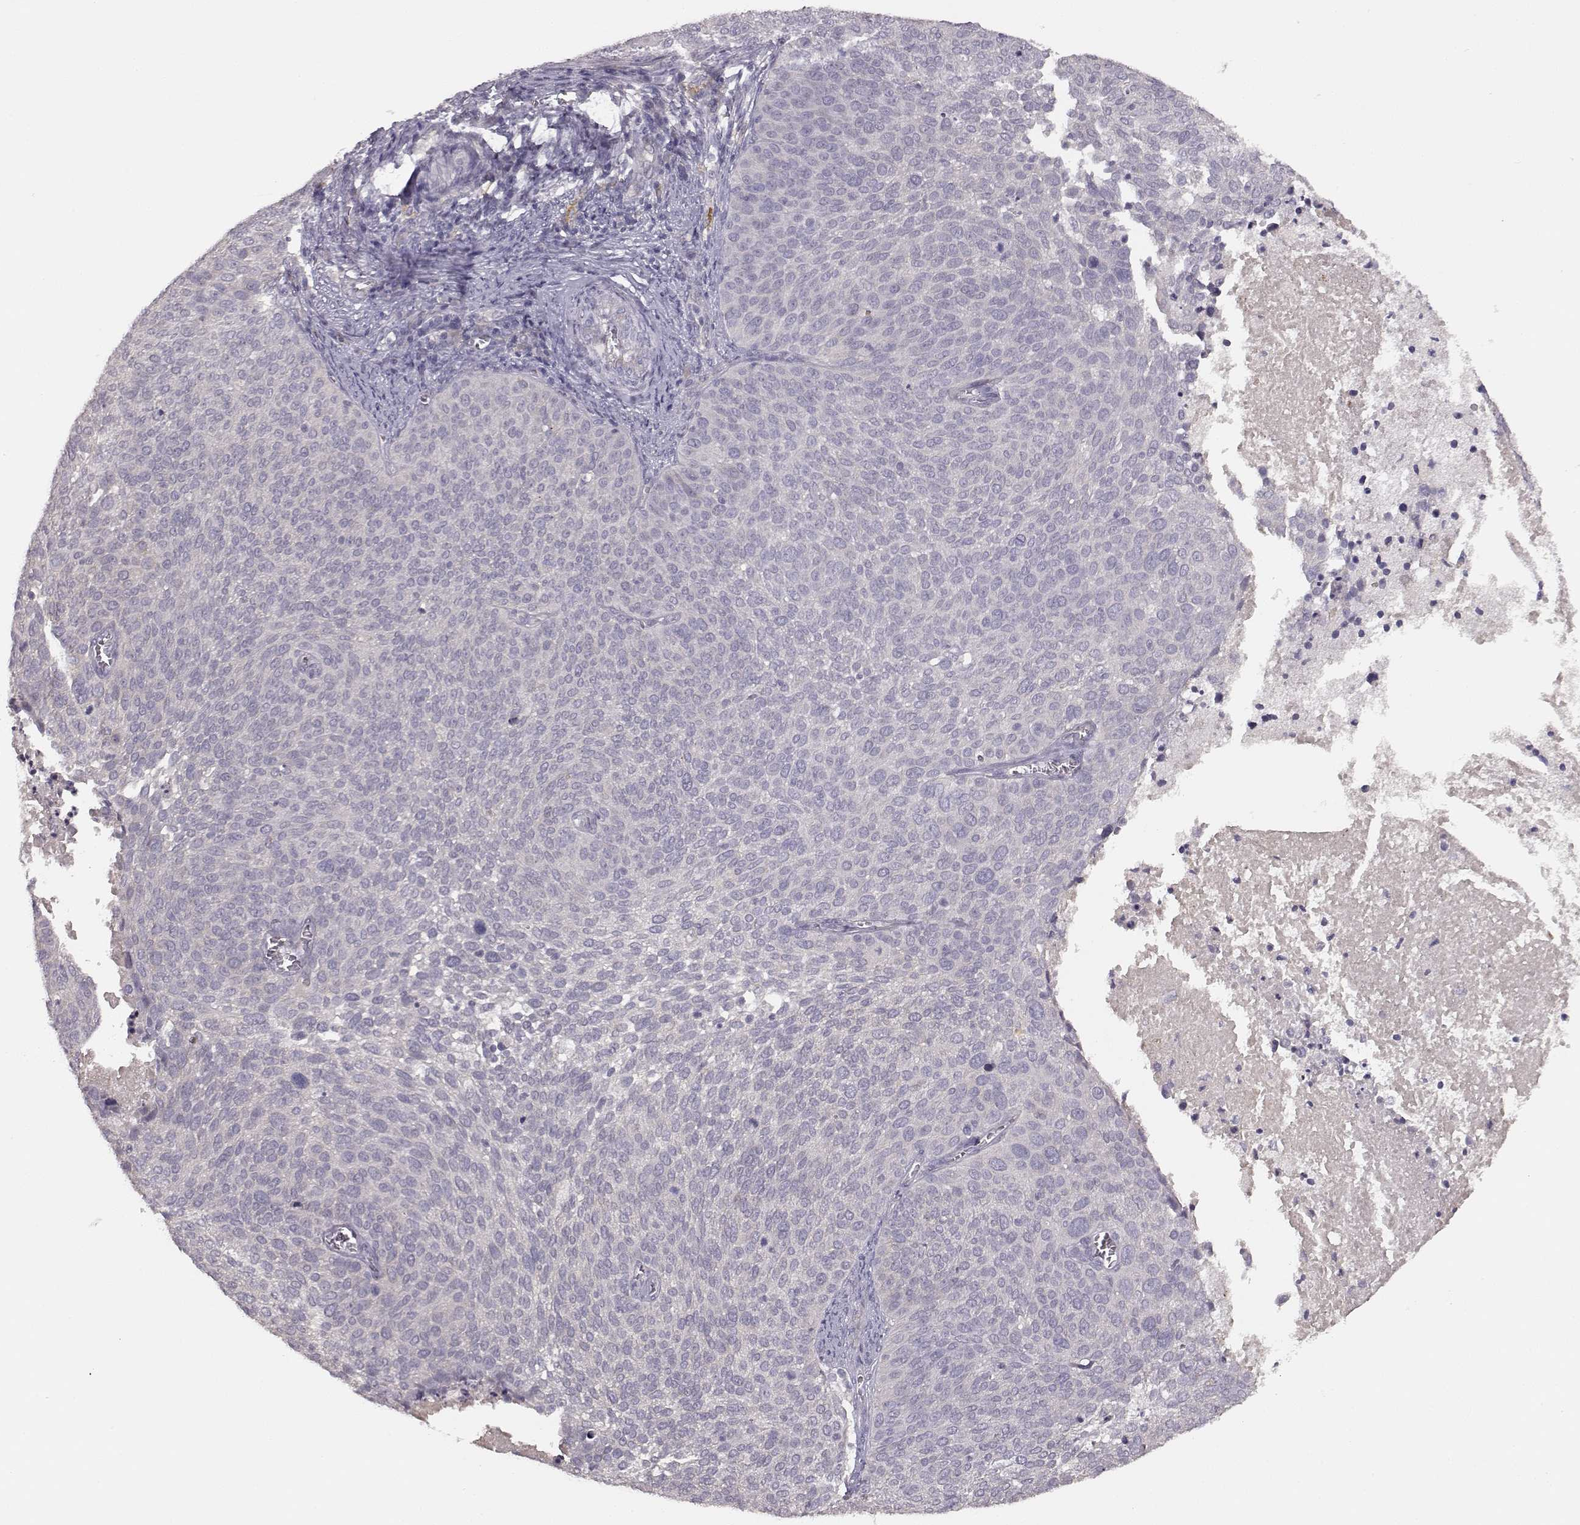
{"staining": {"intensity": "negative", "quantity": "none", "location": "none"}, "tissue": "cervical cancer", "cell_type": "Tumor cells", "image_type": "cancer", "snomed": [{"axis": "morphology", "description": "Squamous cell carcinoma, NOS"}, {"axis": "topography", "description": "Cervix"}], "caption": "The image demonstrates no significant expression in tumor cells of cervical cancer.", "gene": "GHR", "patient": {"sex": "female", "age": 39}}